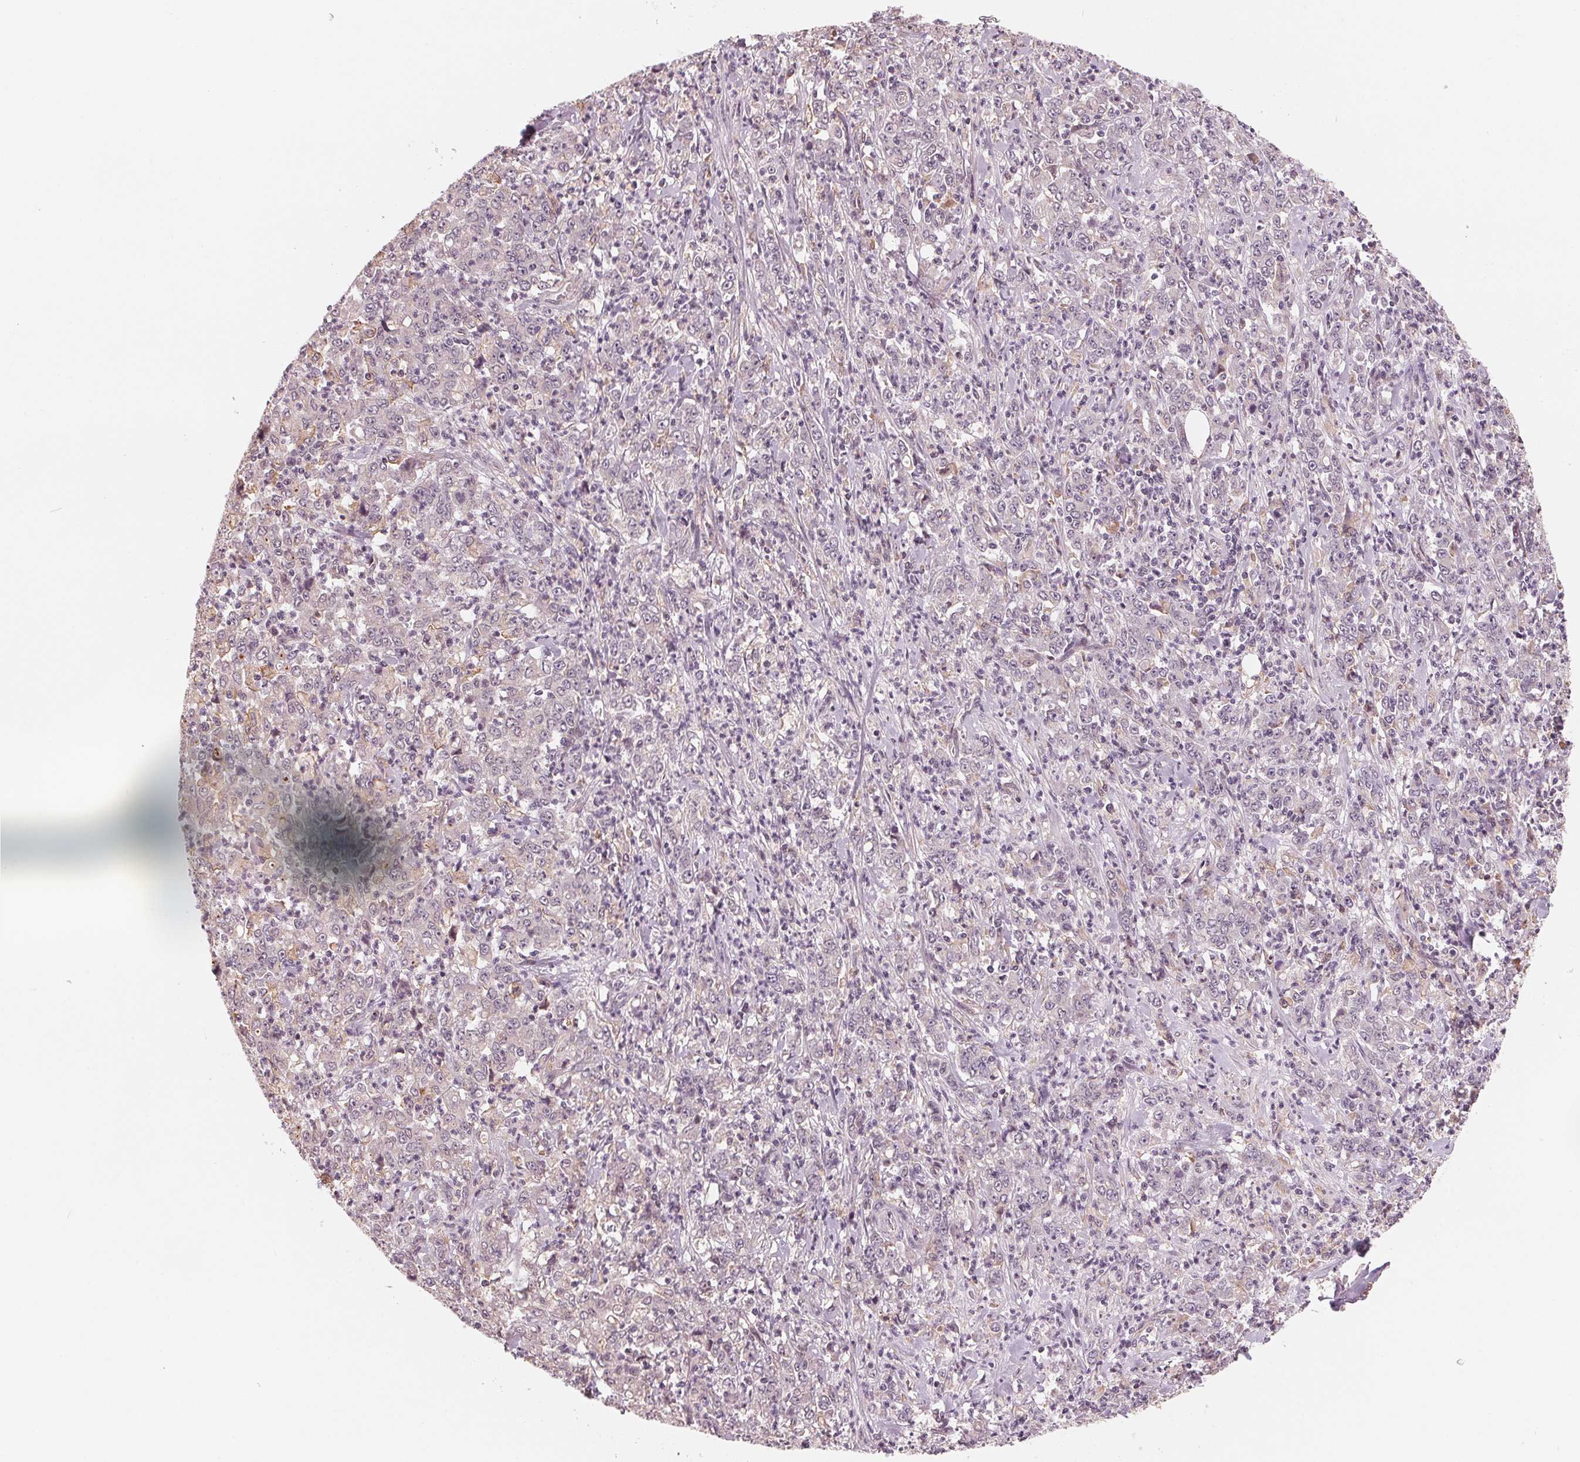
{"staining": {"intensity": "negative", "quantity": "none", "location": "none"}, "tissue": "stomach cancer", "cell_type": "Tumor cells", "image_type": "cancer", "snomed": [{"axis": "morphology", "description": "Adenocarcinoma, NOS"}, {"axis": "topography", "description": "Stomach, lower"}], "caption": "Histopathology image shows no significant protein positivity in tumor cells of stomach adenocarcinoma. The staining is performed using DAB (3,3'-diaminobenzidine) brown chromogen with nuclei counter-stained in using hematoxylin.", "gene": "IL9R", "patient": {"sex": "female", "age": 71}}